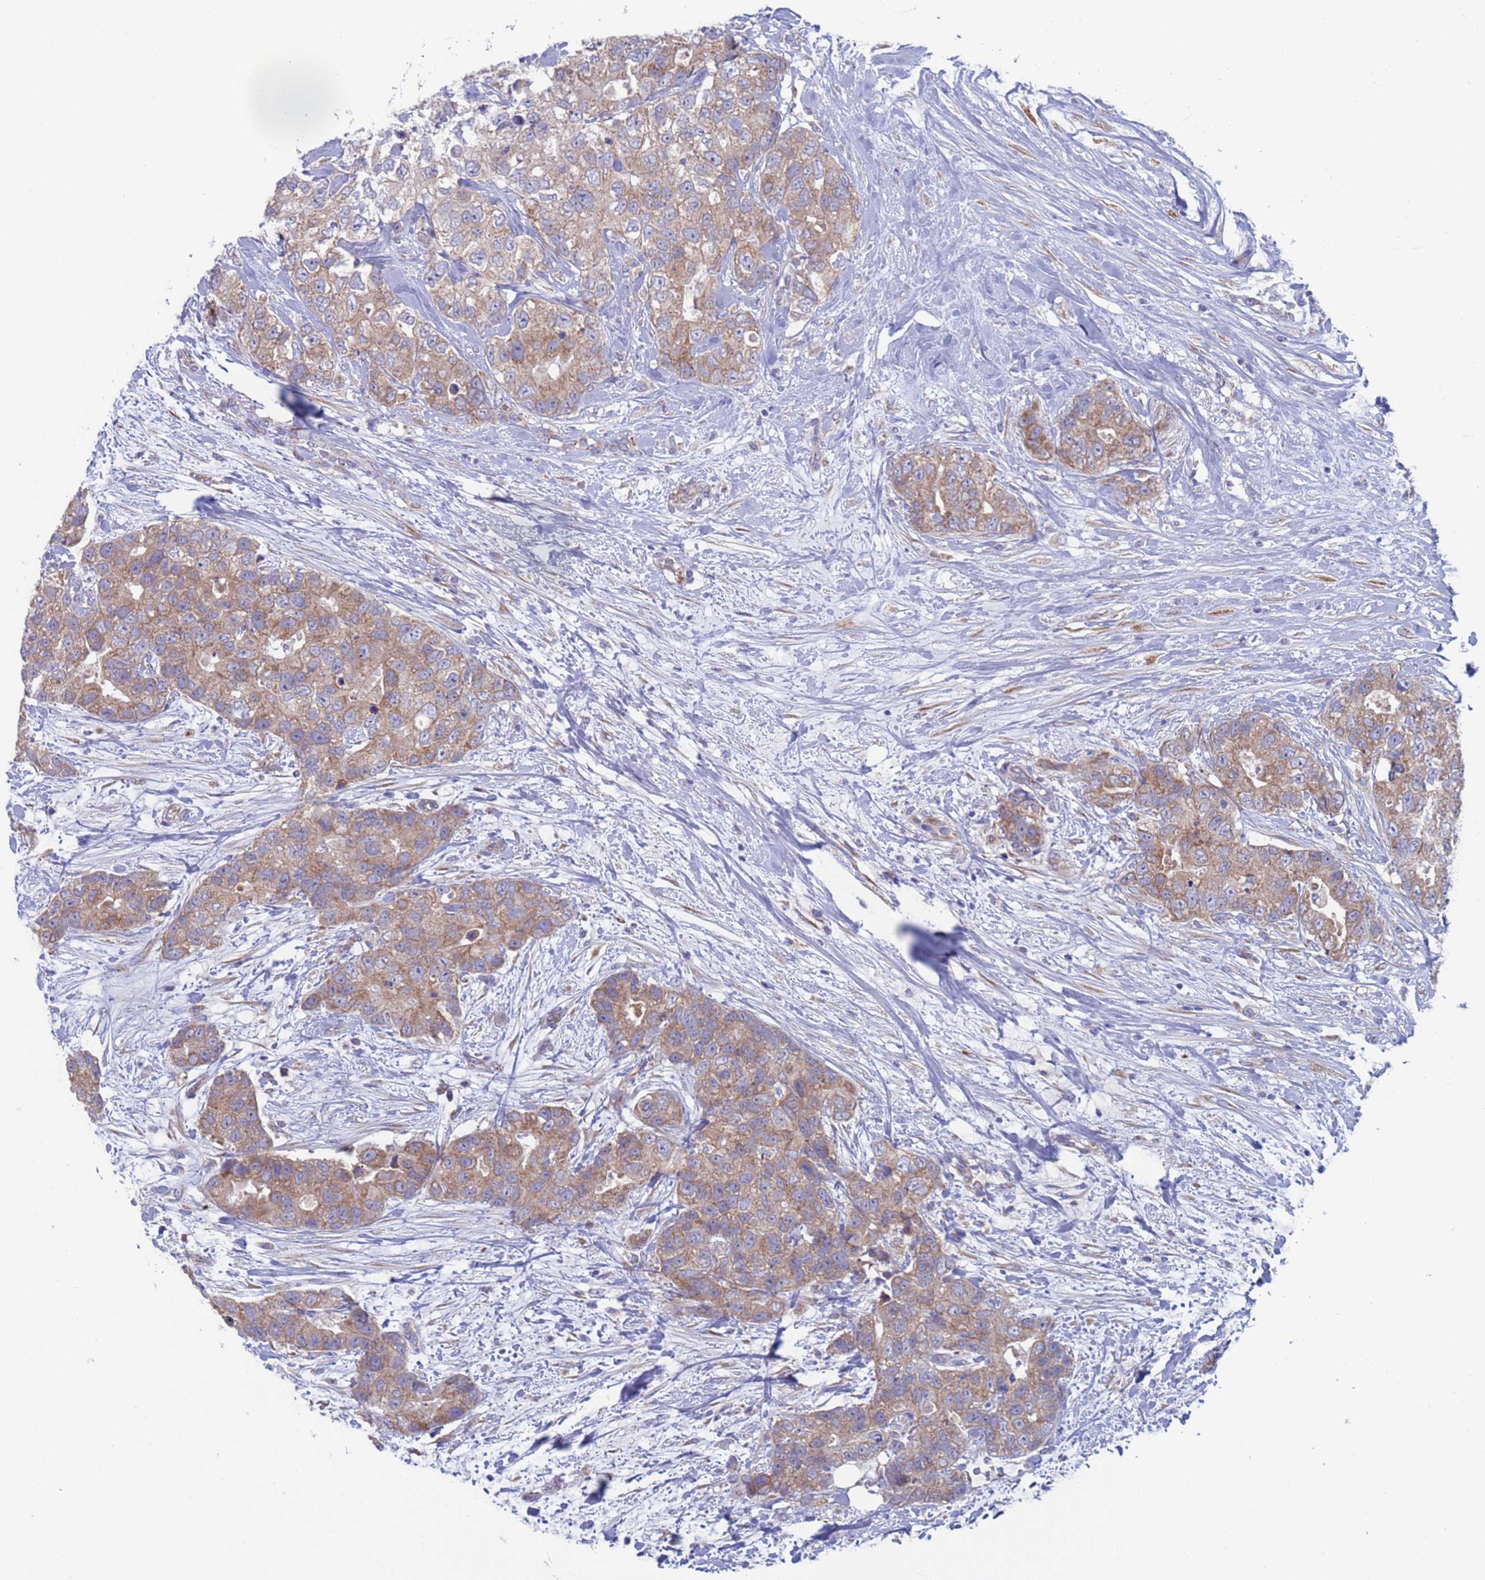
{"staining": {"intensity": "moderate", "quantity": ">75%", "location": "cytoplasmic/membranous"}, "tissue": "breast cancer", "cell_type": "Tumor cells", "image_type": "cancer", "snomed": [{"axis": "morphology", "description": "Duct carcinoma"}, {"axis": "topography", "description": "Breast"}], "caption": "Immunohistochemistry of breast cancer shows medium levels of moderate cytoplasmic/membranous expression in approximately >75% of tumor cells.", "gene": "PET117", "patient": {"sex": "female", "age": 62}}